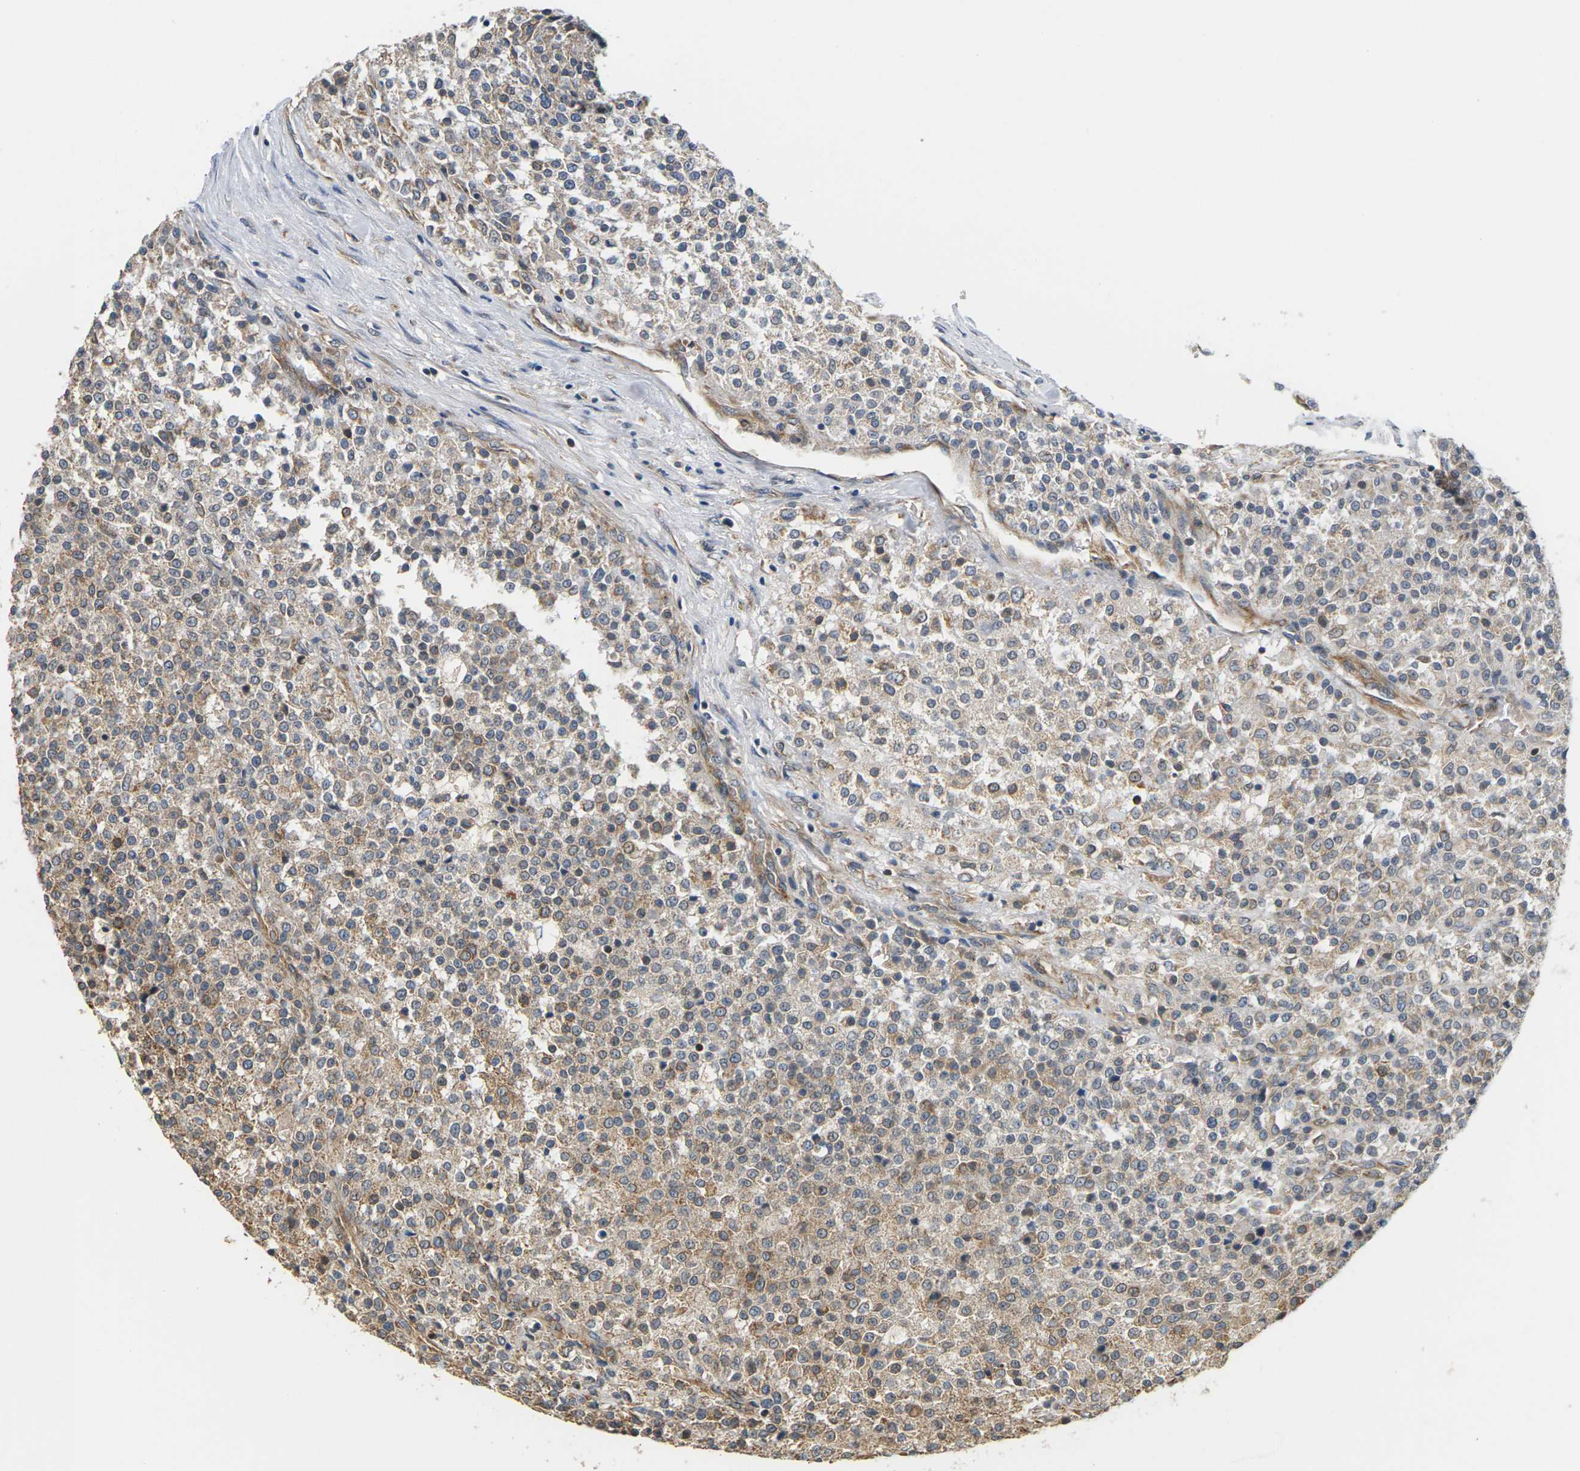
{"staining": {"intensity": "moderate", "quantity": "<25%", "location": "cytoplasmic/membranous"}, "tissue": "testis cancer", "cell_type": "Tumor cells", "image_type": "cancer", "snomed": [{"axis": "morphology", "description": "Seminoma, NOS"}, {"axis": "topography", "description": "Testis"}], "caption": "Immunohistochemistry (IHC) (DAB) staining of testis cancer reveals moderate cytoplasmic/membranous protein positivity in approximately <25% of tumor cells.", "gene": "PCDHB4", "patient": {"sex": "male", "age": 59}}